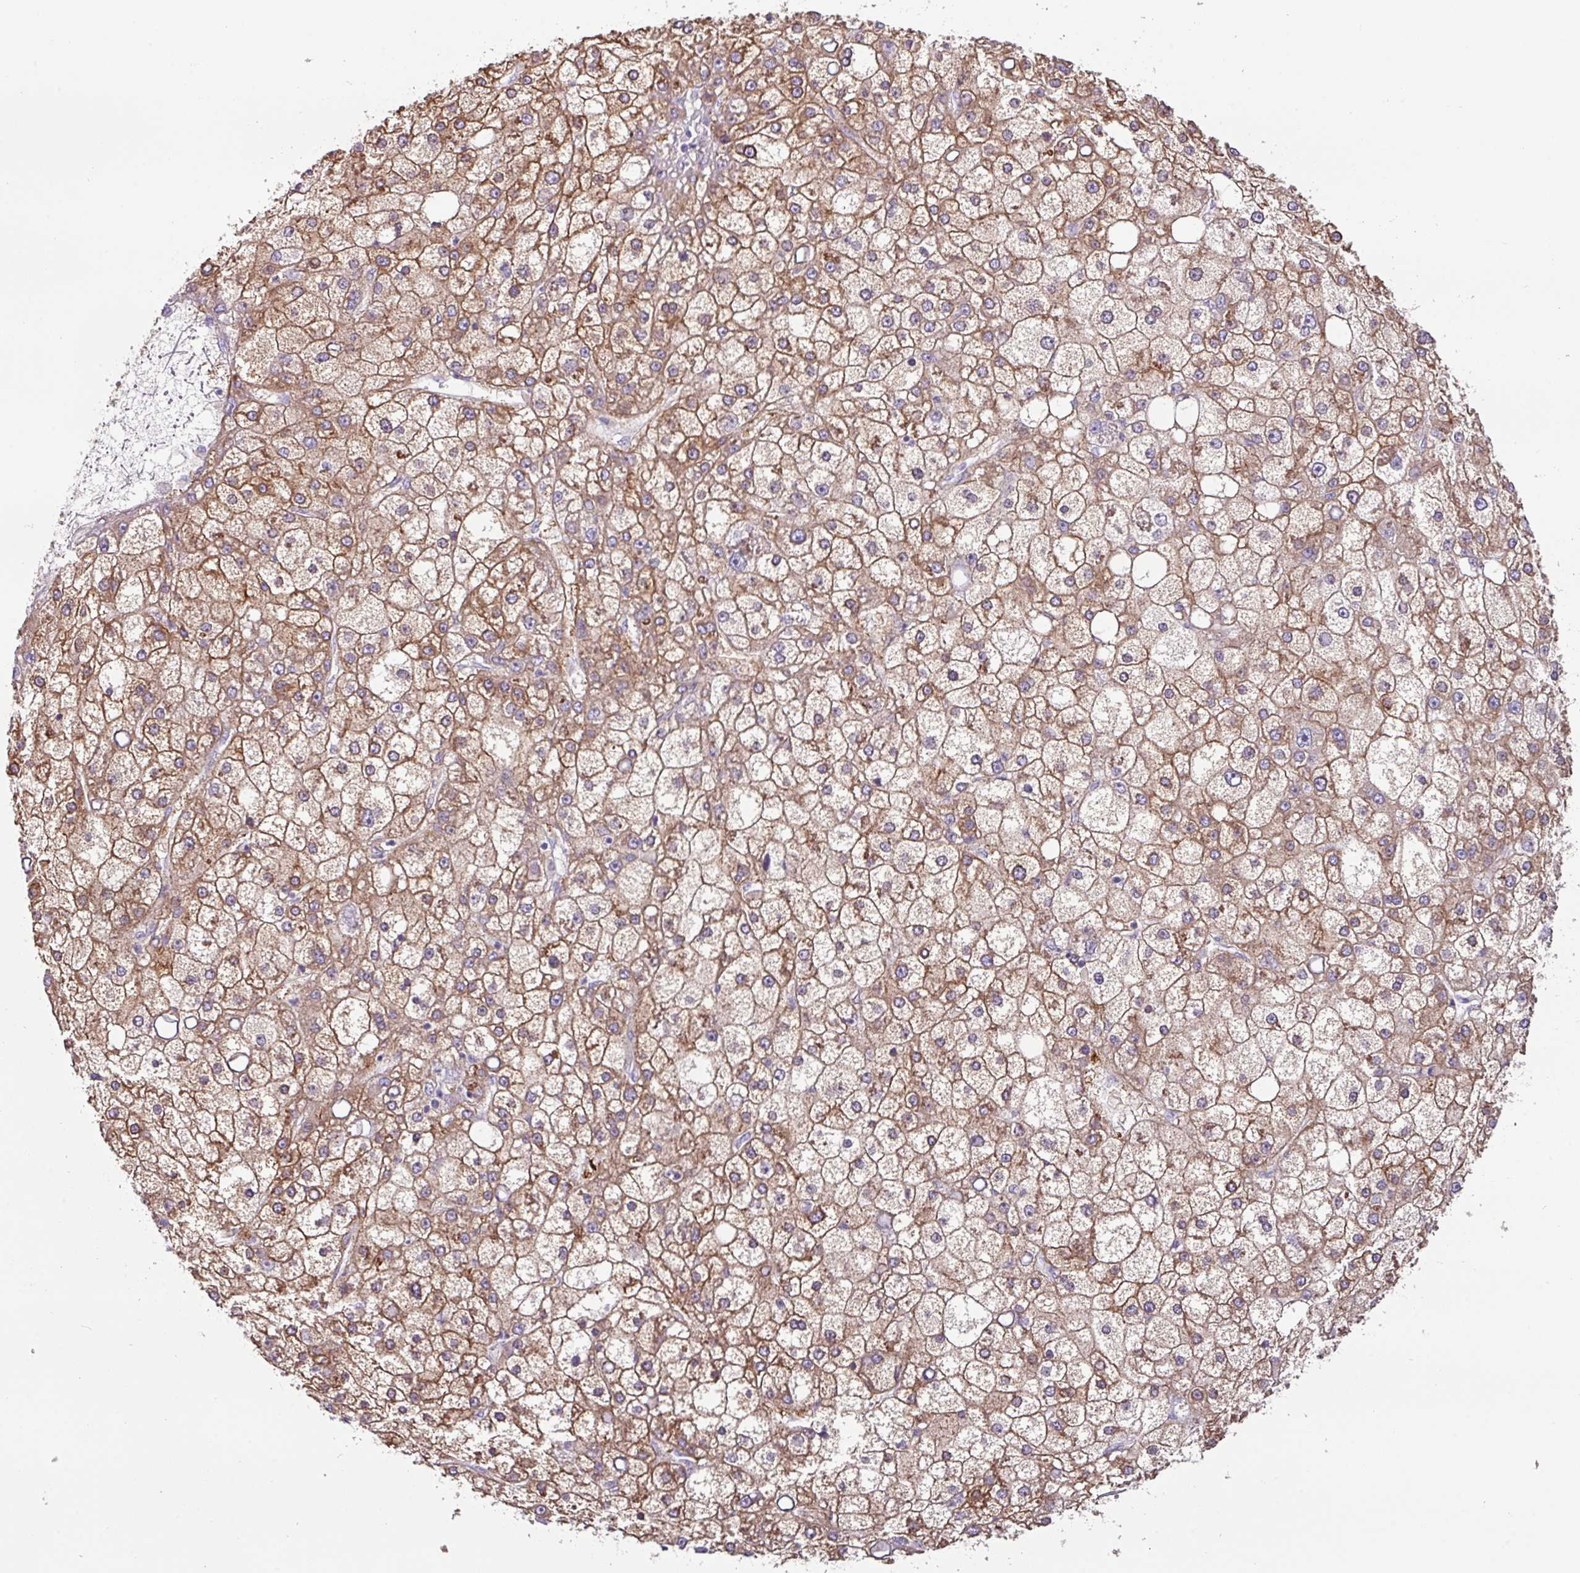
{"staining": {"intensity": "moderate", "quantity": ">75%", "location": "cytoplasmic/membranous"}, "tissue": "liver cancer", "cell_type": "Tumor cells", "image_type": "cancer", "snomed": [{"axis": "morphology", "description": "Carcinoma, Hepatocellular, NOS"}, {"axis": "topography", "description": "Liver"}], "caption": "A high-resolution image shows immunohistochemistry staining of hepatocellular carcinoma (liver), which reveals moderate cytoplasmic/membranous positivity in about >75% of tumor cells. (DAB (3,3'-diaminobenzidine) IHC, brown staining for protein, blue staining for nuclei).", "gene": "MRRF", "patient": {"sex": "male", "age": 67}}